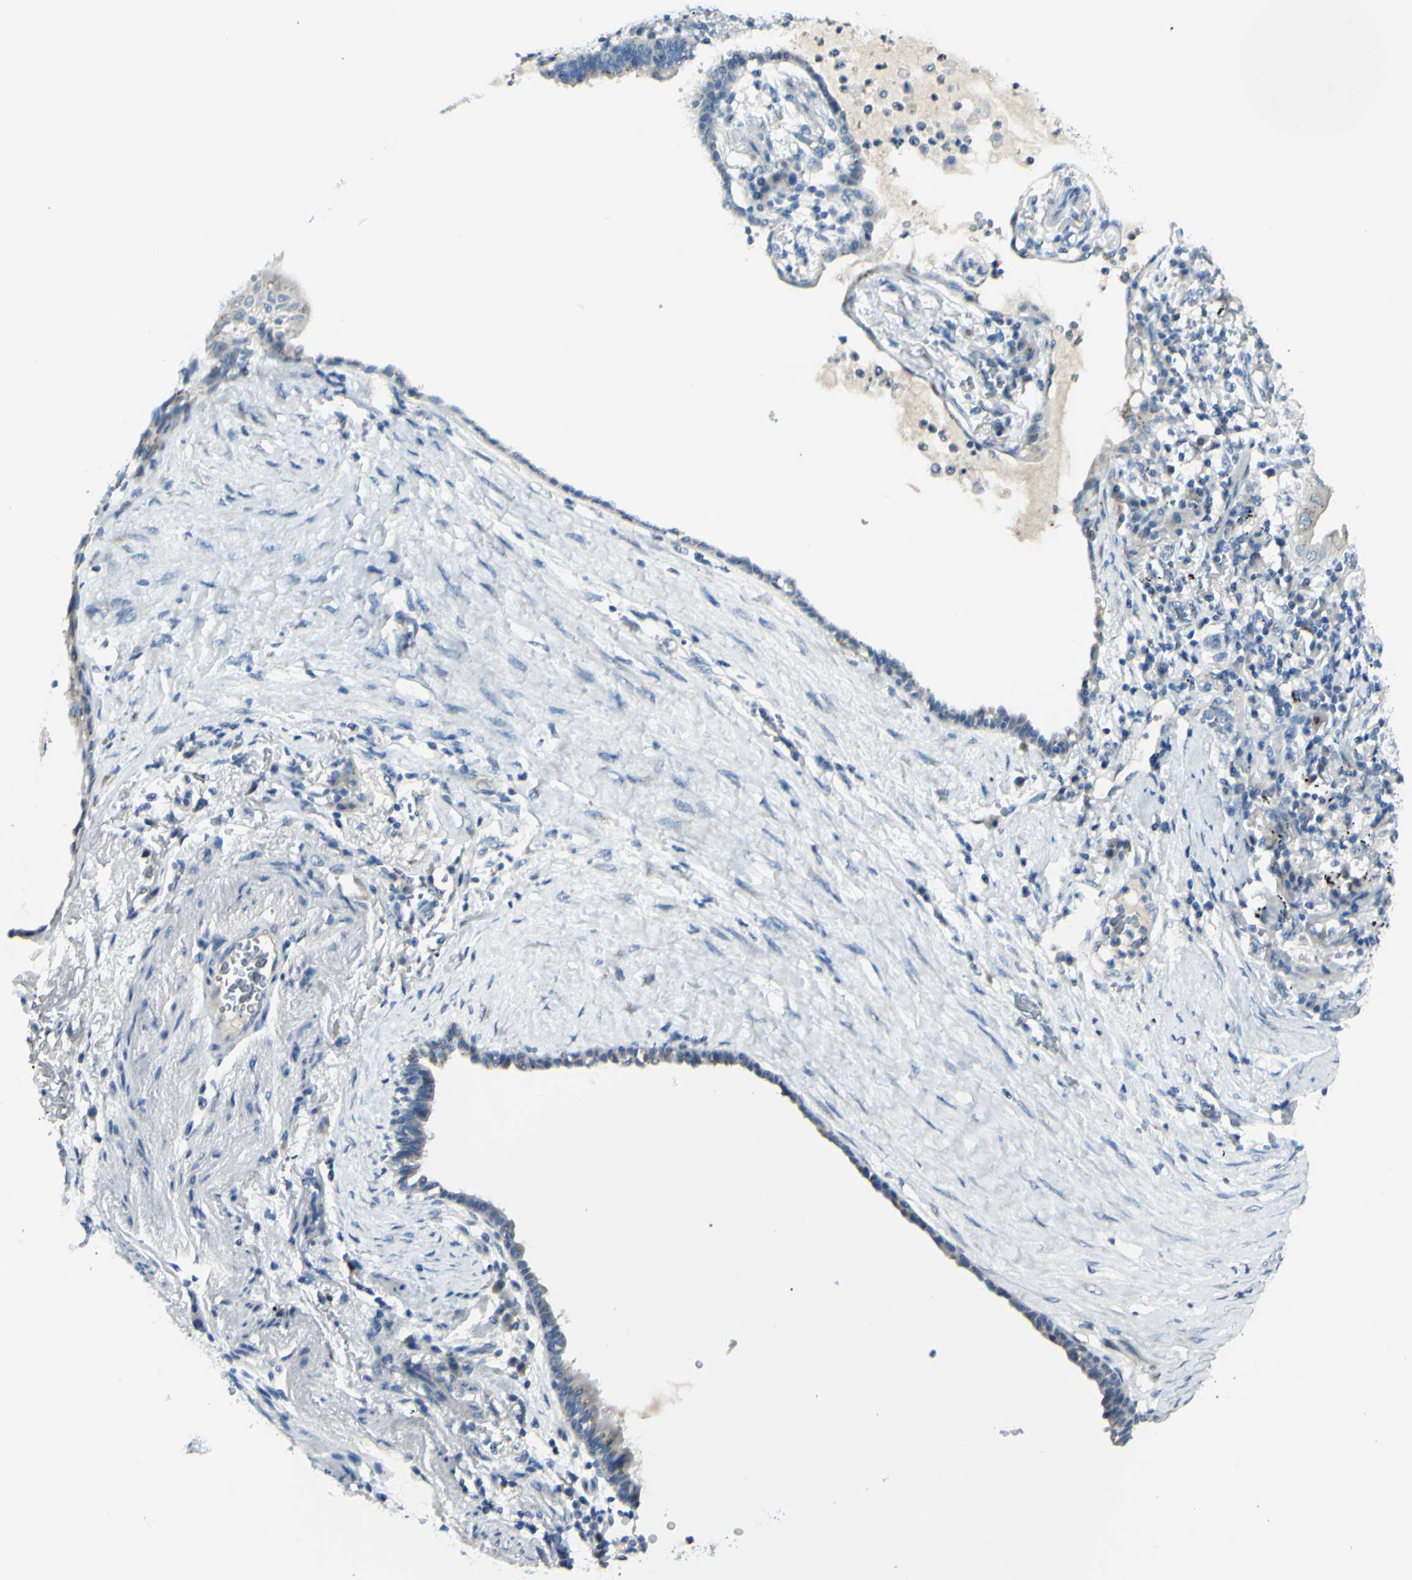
{"staining": {"intensity": "weak", "quantity": ">75%", "location": "cytoplasmic/membranous"}, "tissue": "lung cancer", "cell_type": "Tumor cells", "image_type": "cancer", "snomed": [{"axis": "morphology", "description": "Adenocarcinoma, NOS"}, {"axis": "topography", "description": "Lung"}], "caption": "Immunohistochemical staining of adenocarcinoma (lung) exhibits low levels of weak cytoplasmic/membranous protein positivity in about >75% of tumor cells.", "gene": "B4GALT1", "patient": {"sex": "female", "age": 70}}